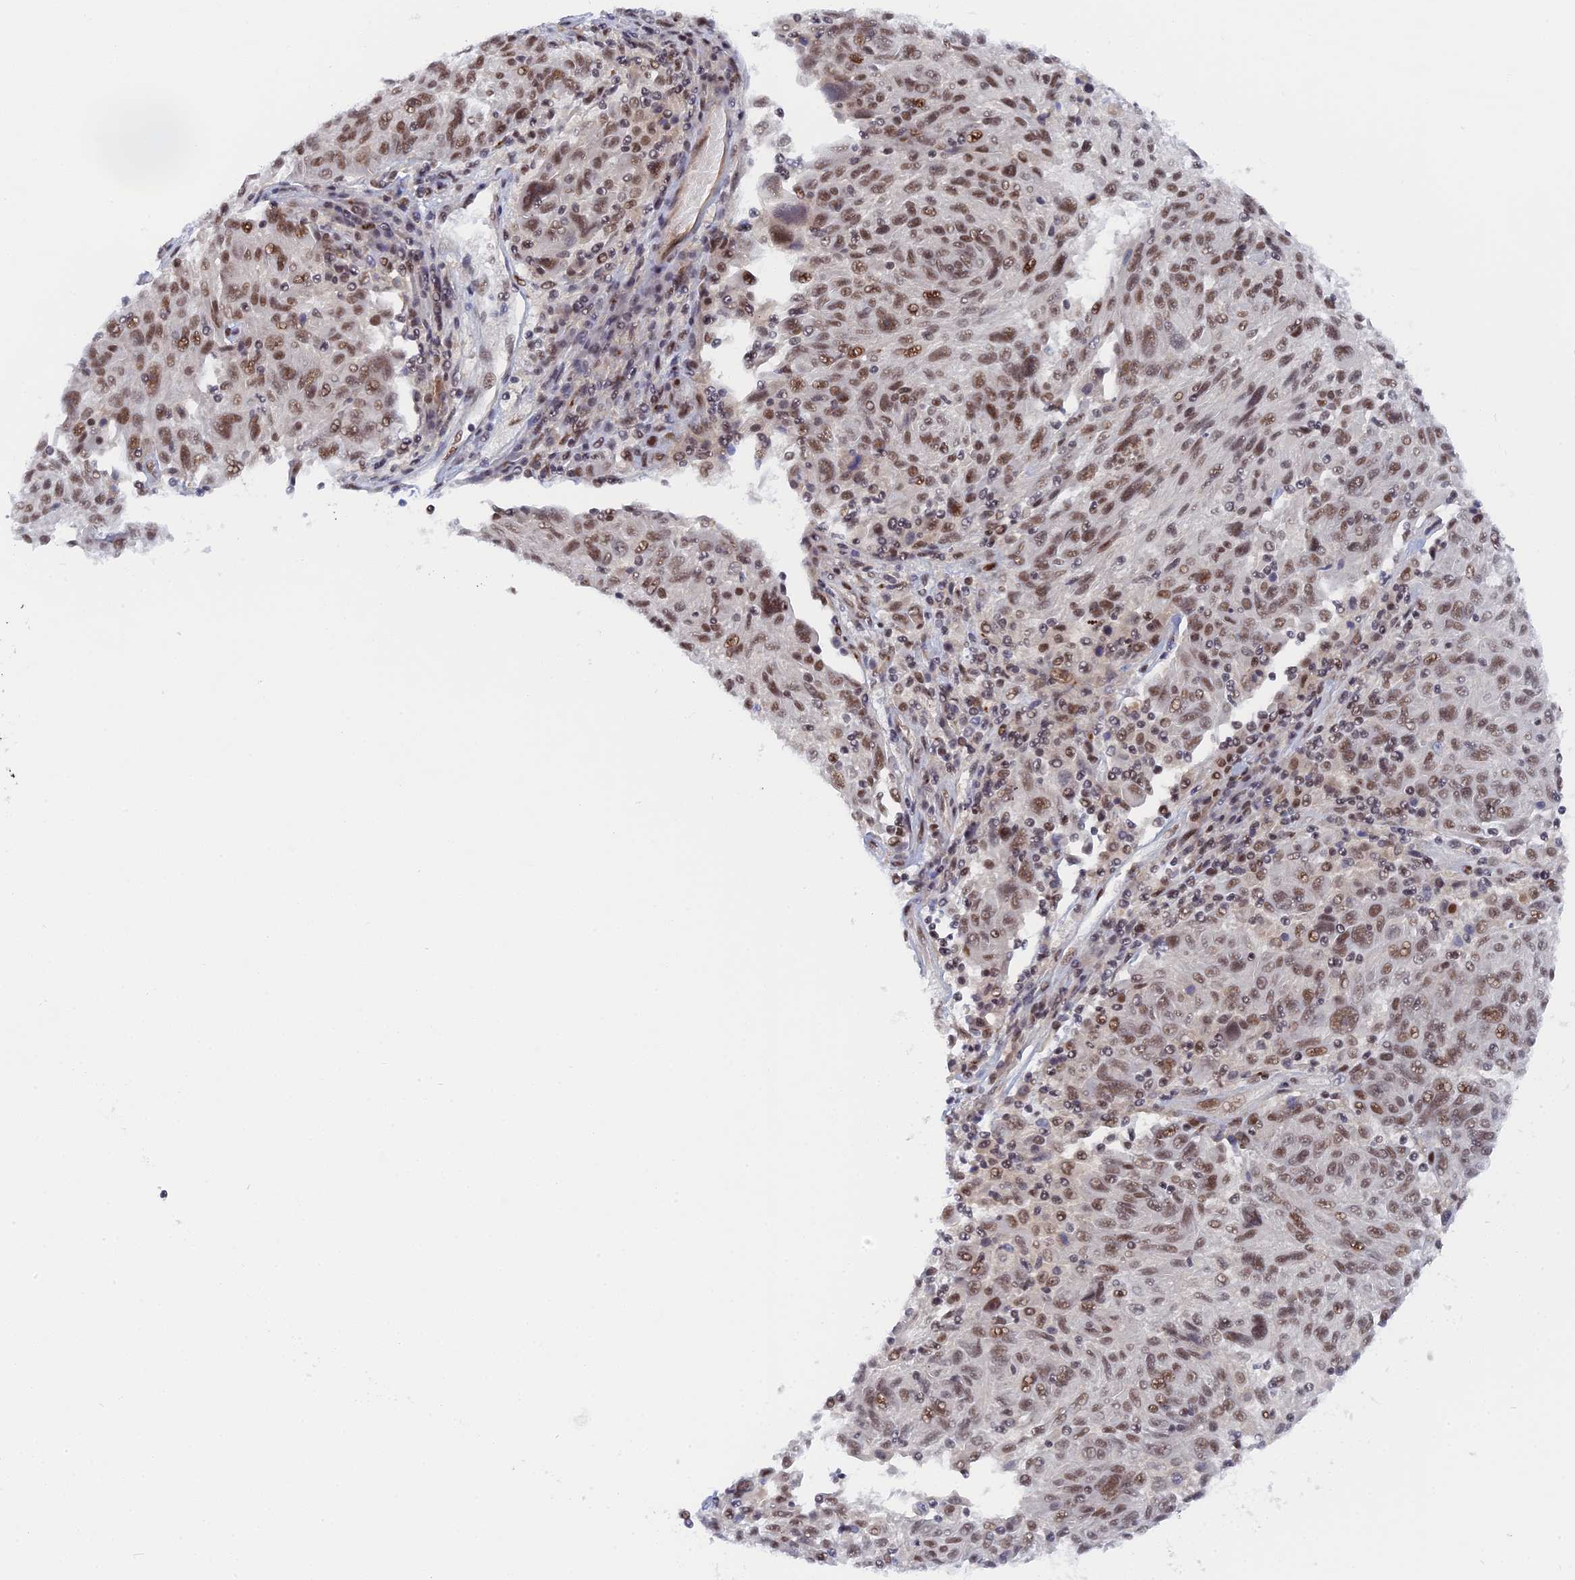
{"staining": {"intensity": "moderate", "quantity": ">75%", "location": "nuclear"}, "tissue": "melanoma", "cell_type": "Tumor cells", "image_type": "cancer", "snomed": [{"axis": "morphology", "description": "Malignant melanoma, NOS"}, {"axis": "topography", "description": "Skin"}], "caption": "The immunohistochemical stain shows moderate nuclear positivity in tumor cells of malignant melanoma tissue.", "gene": "CCDC85A", "patient": {"sex": "male", "age": 53}}